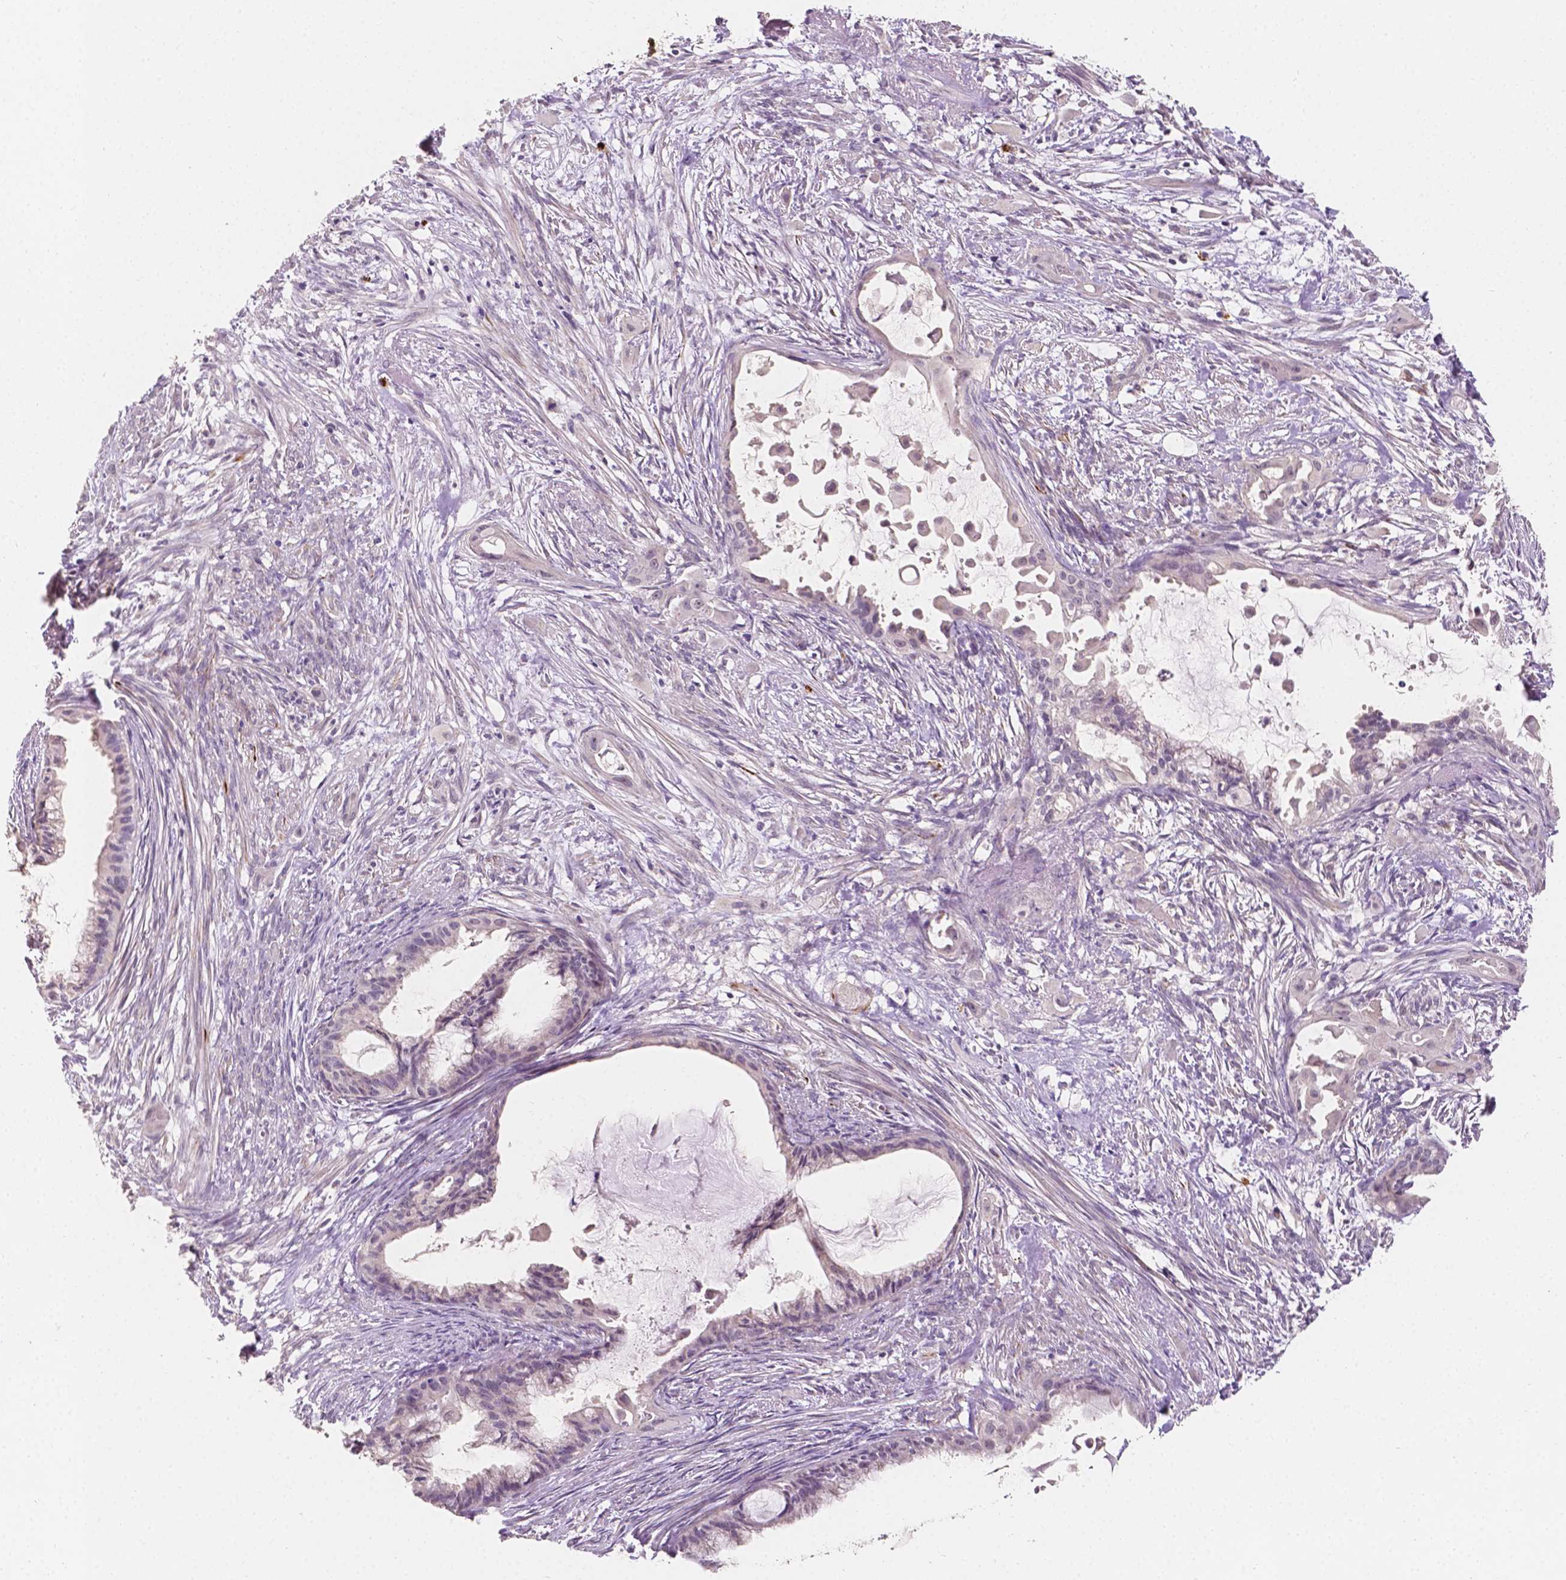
{"staining": {"intensity": "negative", "quantity": "none", "location": "none"}, "tissue": "endometrial cancer", "cell_type": "Tumor cells", "image_type": "cancer", "snomed": [{"axis": "morphology", "description": "Adenocarcinoma, NOS"}, {"axis": "topography", "description": "Endometrium"}], "caption": "A micrograph of human endometrial cancer is negative for staining in tumor cells.", "gene": "SIRT2", "patient": {"sex": "female", "age": 86}}